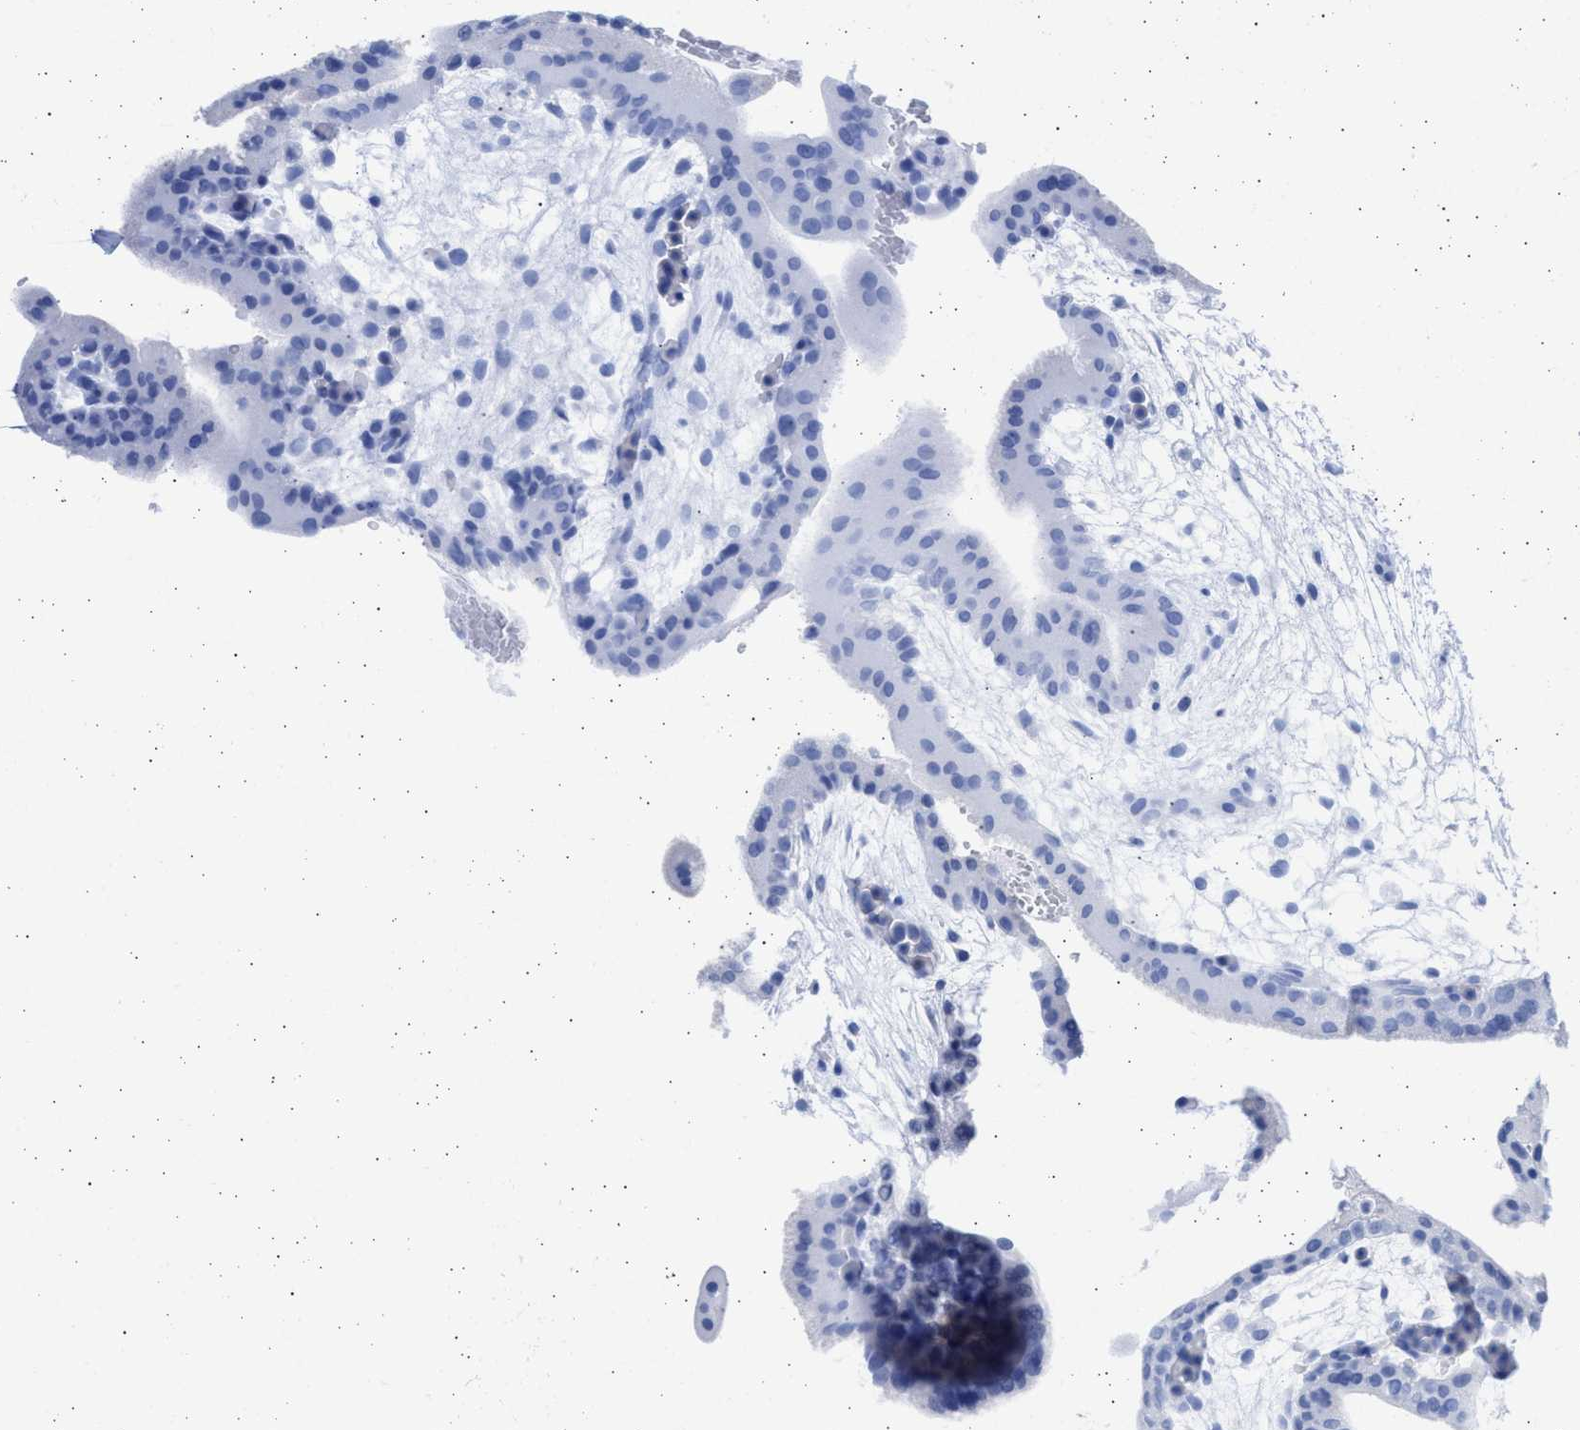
{"staining": {"intensity": "negative", "quantity": "none", "location": "none"}, "tissue": "placenta", "cell_type": "Decidual cells", "image_type": "normal", "snomed": [{"axis": "morphology", "description": "Normal tissue, NOS"}, {"axis": "topography", "description": "Placenta"}], "caption": "This is an immunohistochemistry photomicrograph of benign human placenta. There is no expression in decidual cells.", "gene": "ALDOC", "patient": {"sex": "female", "age": 35}}